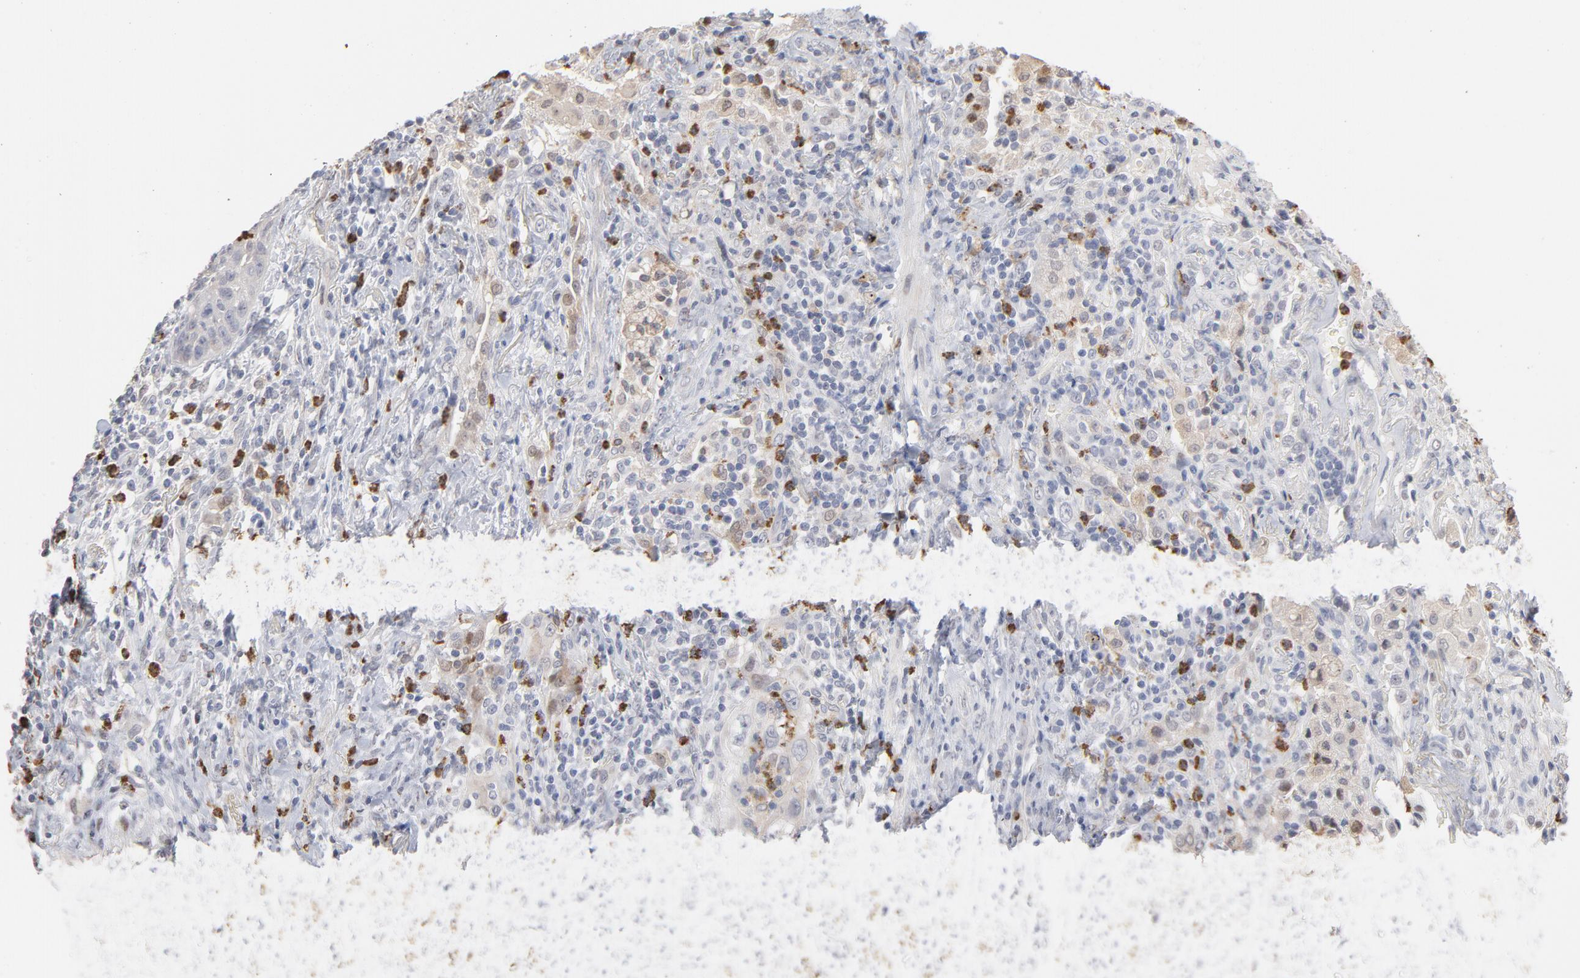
{"staining": {"intensity": "negative", "quantity": "none", "location": "none"}, "tissue": "lung cancer", "cell_type": "Tumor cells", "image_type": "cancer", "snomed": [{"axis": "morphology", "description": "Squamous cell carcinoma, NOS"}, {"axis": "topography", "description": "Lung"}], "caption": "The immunohistochemistry image has no significant positivity in tumor cells of lung cancer (squamous cell carcinoma) tissue.", "gene": "PNMA1", "patient": {"sex": "female", "age": 67}}